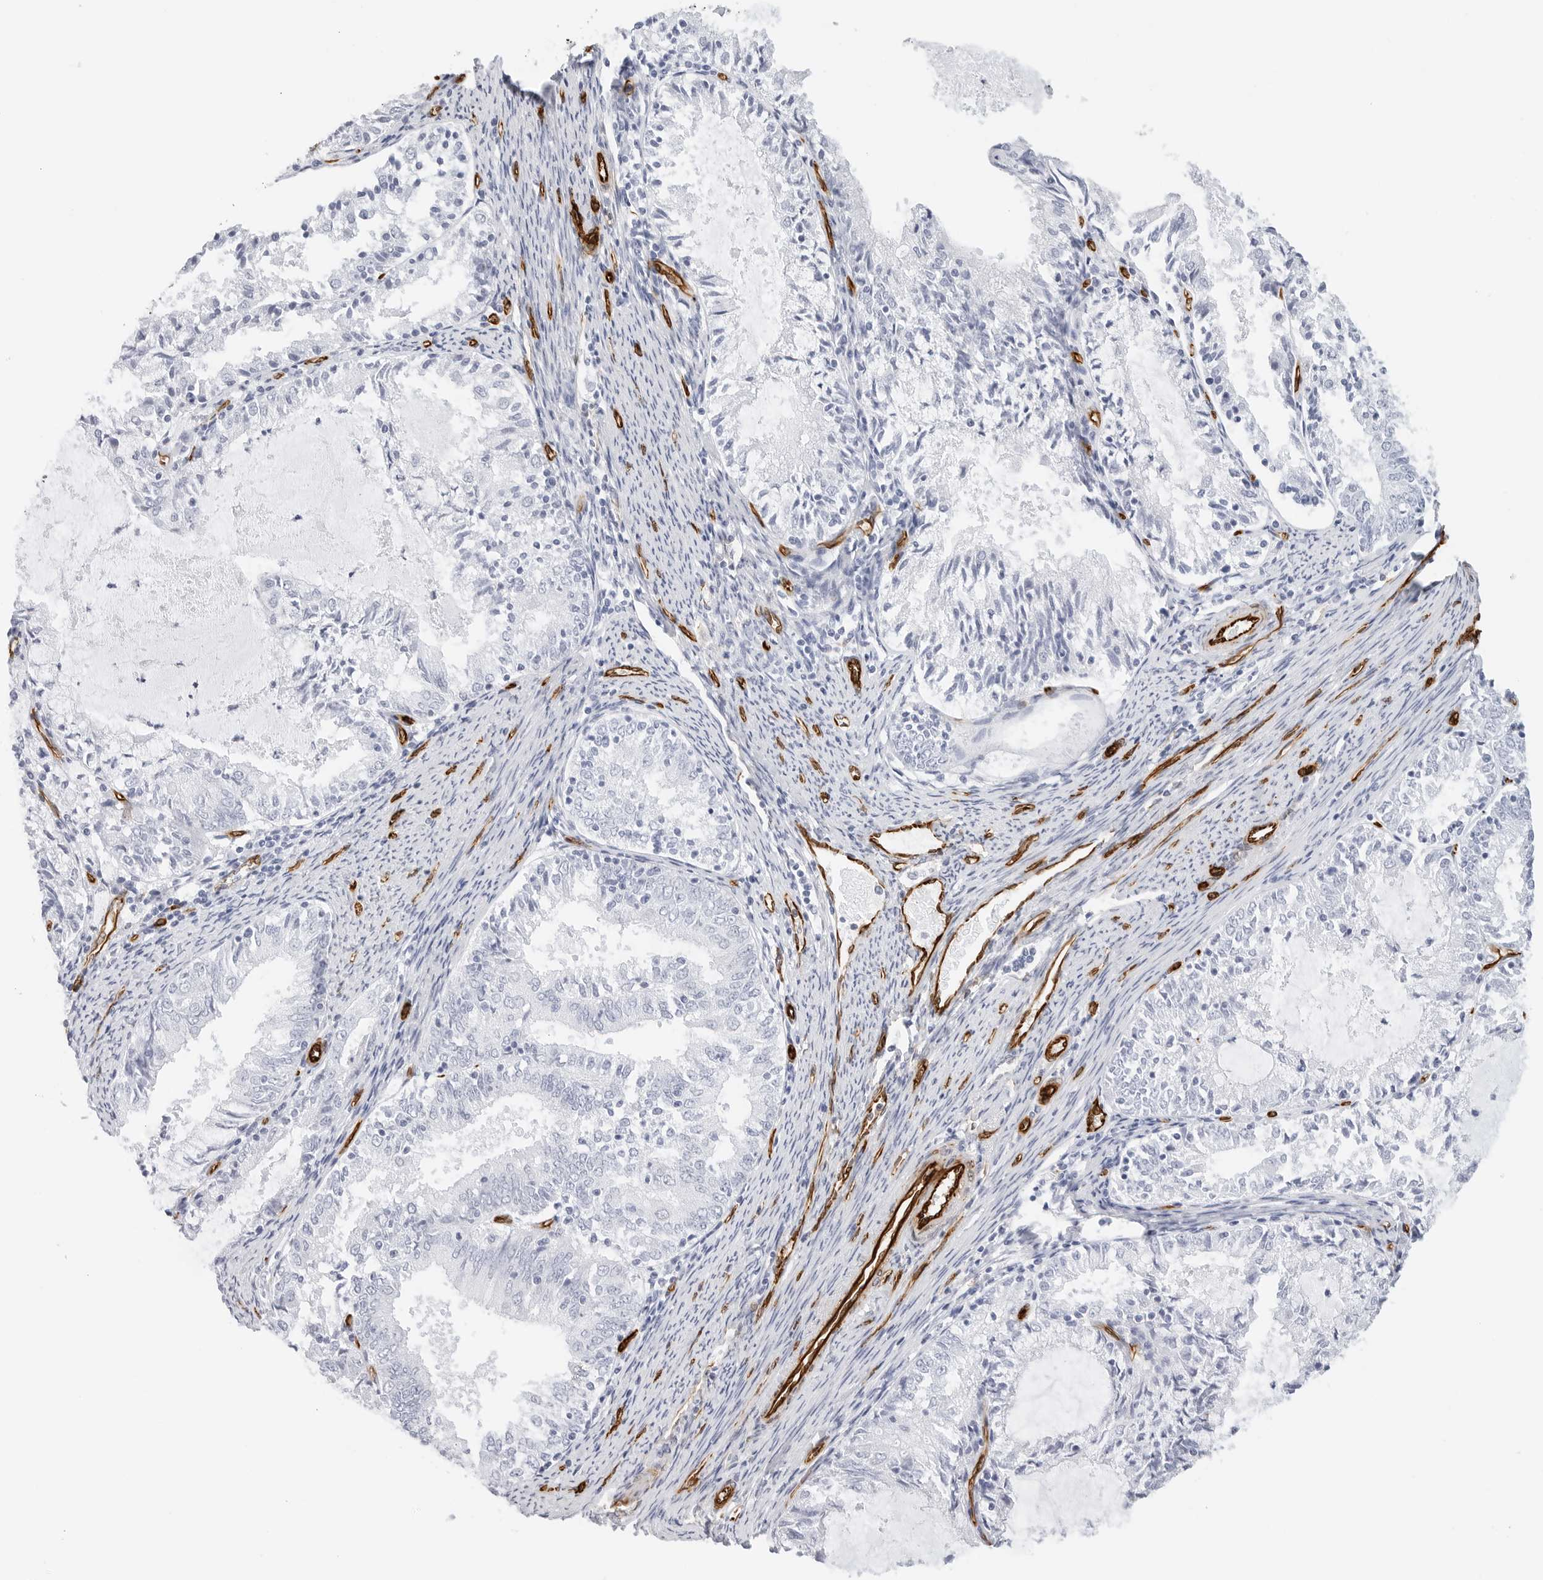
{"staining": {"intensity": "negative", "quantity": "none", "location": "none"}, "tissue": "endometrial cancer", "cell_type": "Tumor cells", "image_type": "cancer", "snomed": [{"axis": "morphology", "description": "Adenocarcinoma, NOS"}, {"axis": "topography", "description": "Endometrium"}], "caption": "IHC of adenocarcinoma (endometrial) shows no expression in tumor cells.", "gene": "NES", "patient": {"sex": "female", "age": 57}}